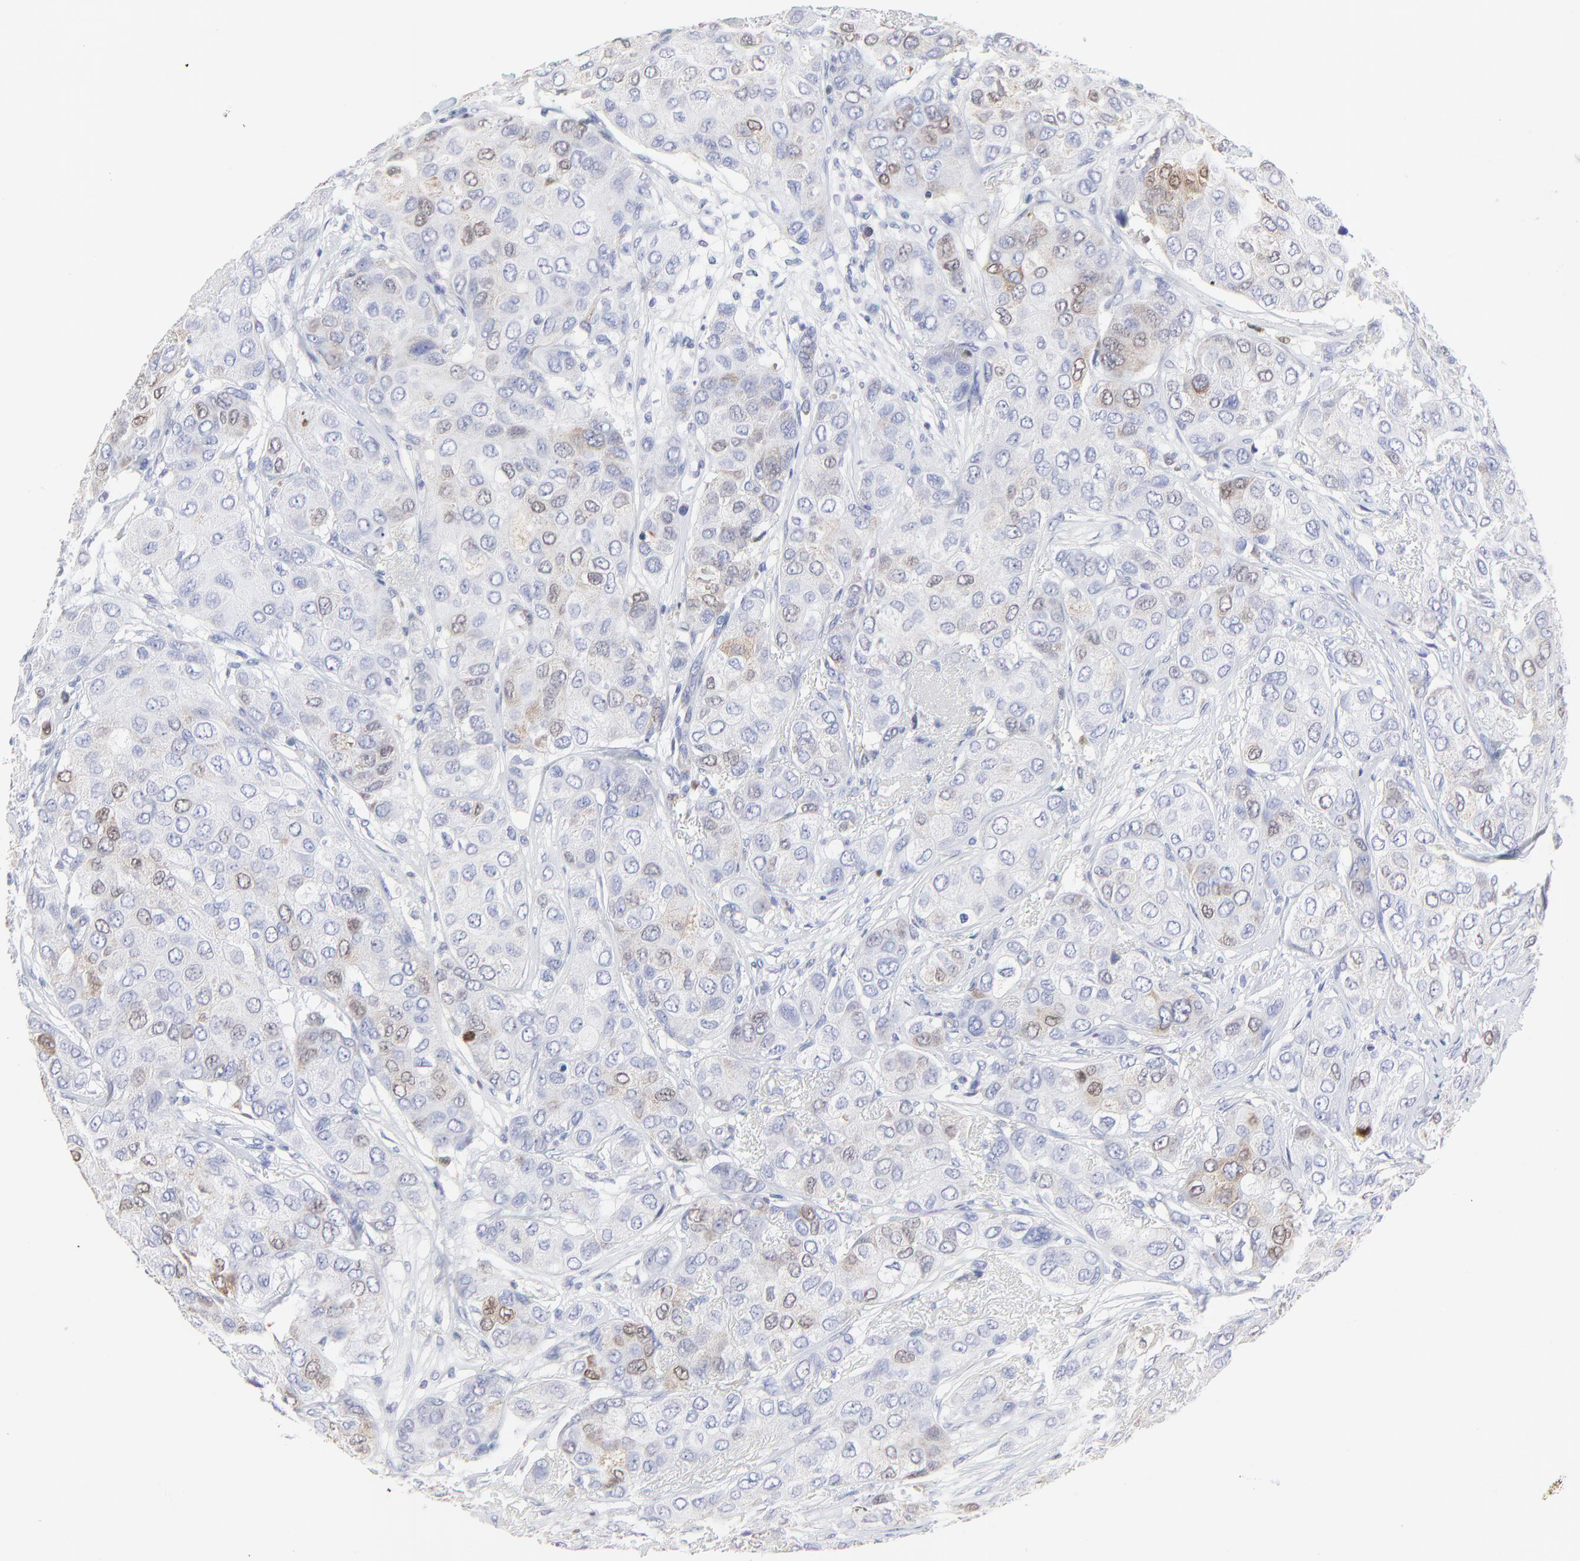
{"staining": {"intensity": "weak", "quantity": "<25%", "location": "cytoplasmic/membranous,nuclear"}, "tissue": "breast cancer", "cell_type": "Tumor cells", "image_type": "cancer", "snomed": [{"axis": "morphology", "description": "Duct carcinoma"}, {"axis": "topography", "description": "Breast"}], "caption": "Tumor cells are negative for brown protein staining in intraductal carcinoma (breast).", "gene": "NCAPH", "patient": {"sex": "female", "age": 68}}